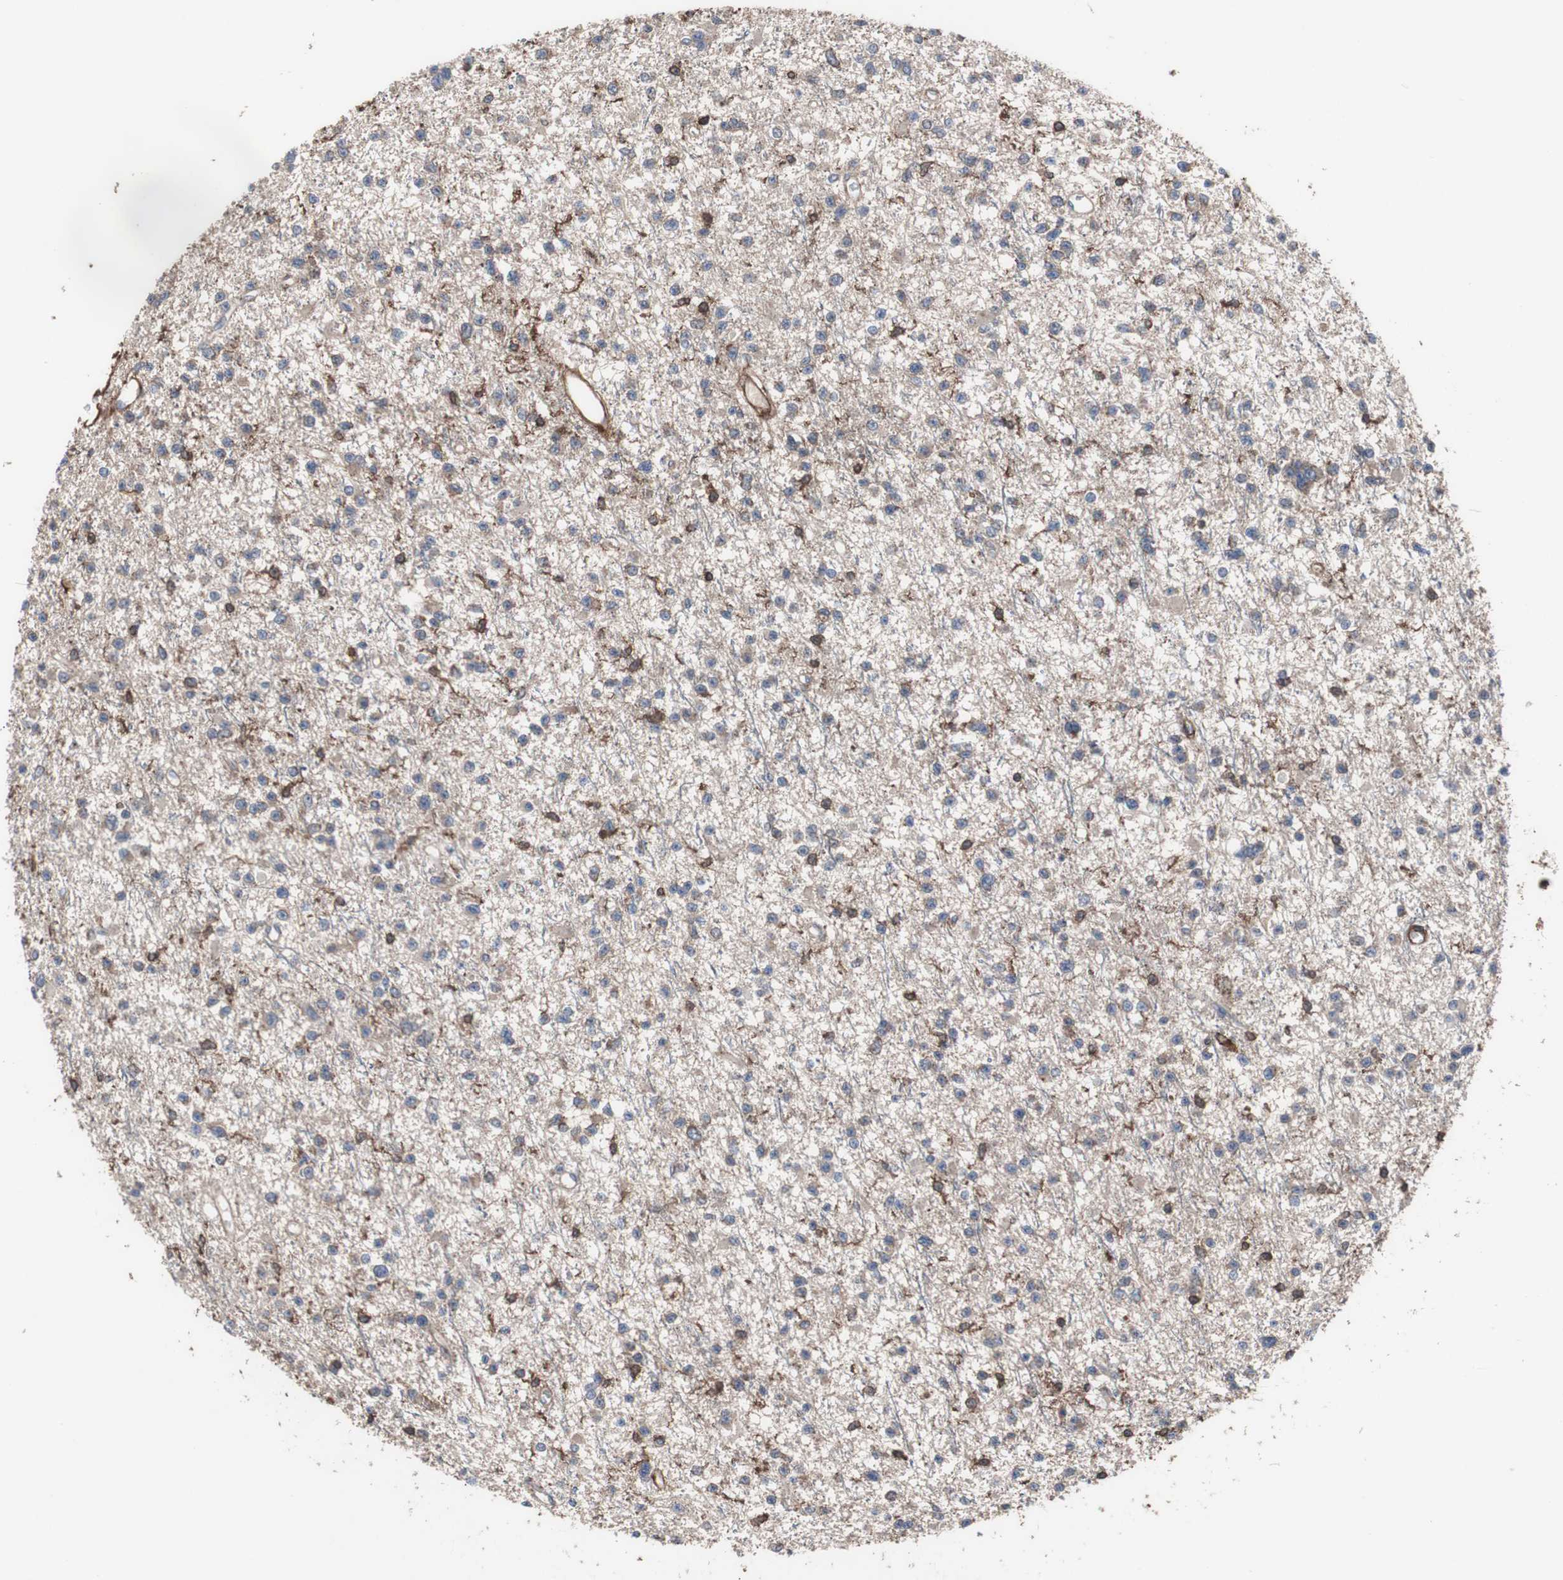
{"staining": {"intensity": "moderate", "quantity": "<25%", "location": "cytoplasmic/membranous"}, "tissue": "glioma", "cell_type": "Tumor cells", "image_type": "cancer", "snomed": [{"axis": "morphology", "description": "Glioma, malignant, Low grade"}, {"axis": "topography", "description": "Brain"}], "caption": "DAB (3,3'-diaminobenzidine) immunohistochemical staining of human malignant glioma (low-grade) displays moderate cytoplasmic/membranous protein staining in approximately <25% of tumor cells.", "gene": "COL6A2", "patient": {"sex": "female", "age": 22}}